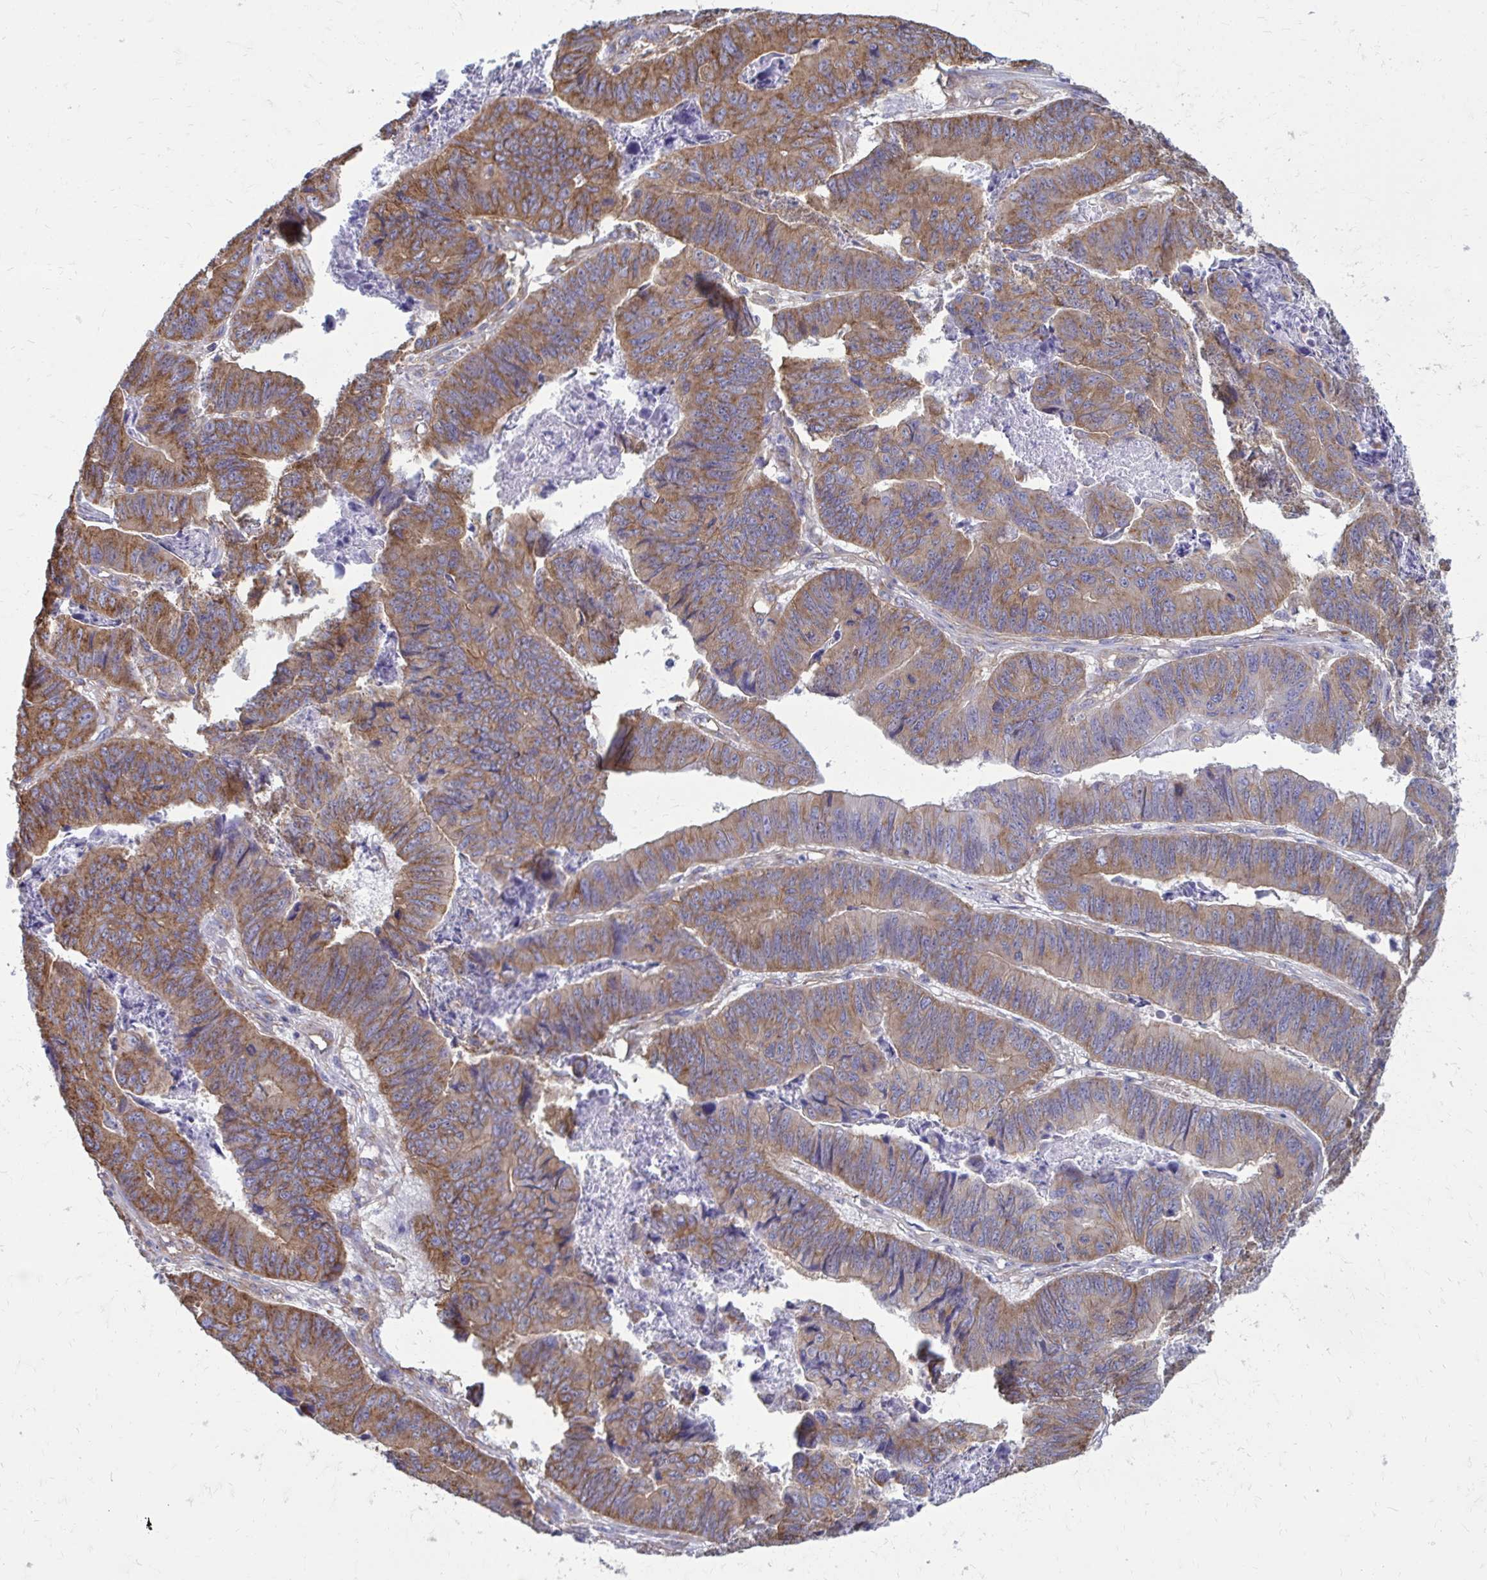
{"staining": {"intensity": "moderate", "quantity": ">75%", "location": "cytoplasmic/membranous"}, "tissue": "stomach cancer", "cell_type": "Tumor cells", "image_type": "cancer", "snomed": [{"axis": "morphology", "description": "Adenocarcinoma, NOS"}, {"axis": "topography", "description": "Stomach, lower"}], "caption": "High-power microscopy captured an IHC photomicrograph of adenocarcinoma (stomach), revealing moderate cytoplasmic/membranous staining in approximately >75% of tumor cells.", "gene": "CLTA", "patient": {"sex": "male", "age": 77}}